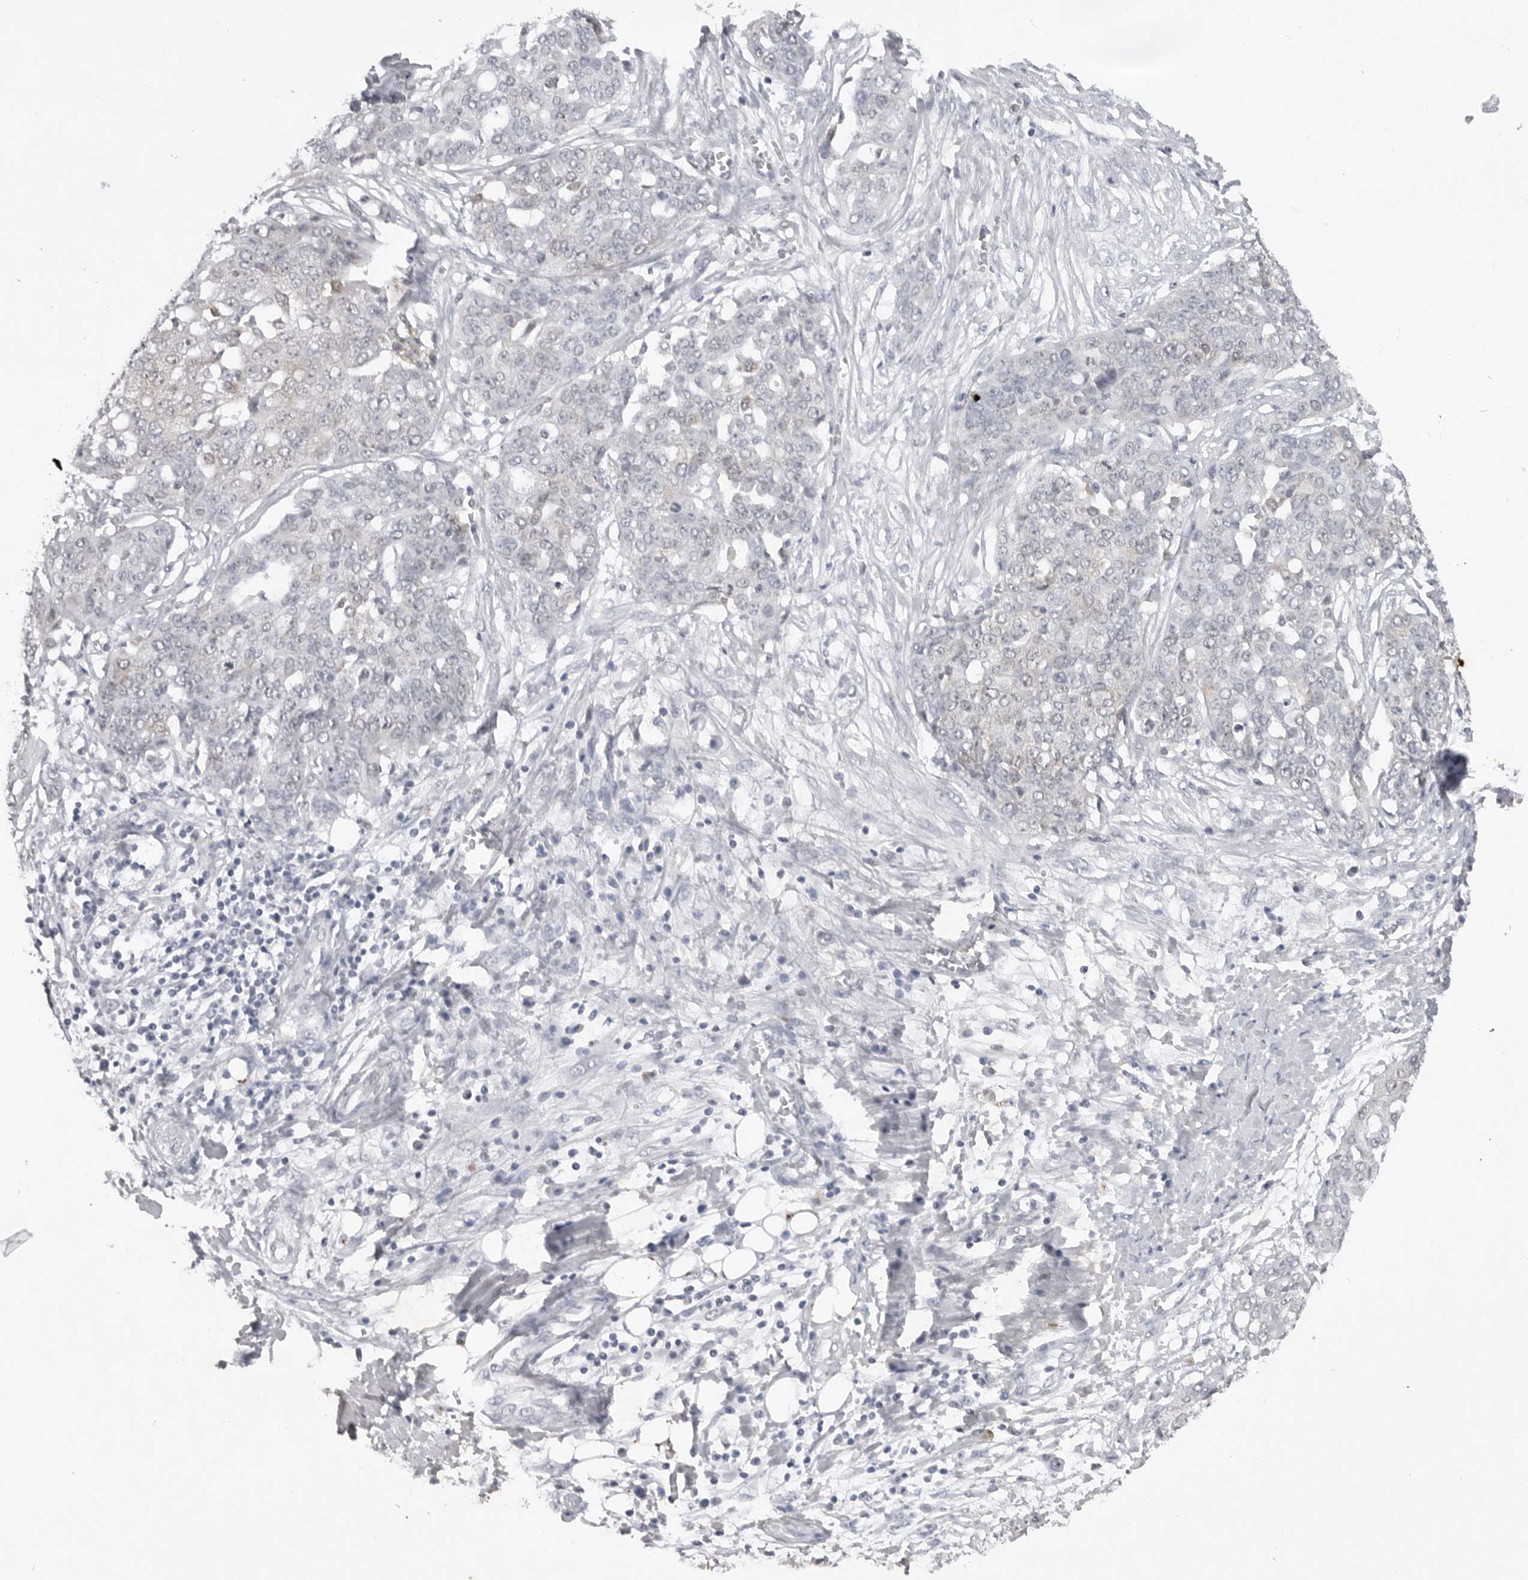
{"staining": {"intensity": "weak", "quantity": "<25%", "location": "cytoplasmic/membranous"}, "tissue": "ovarian cancer", "cell_type": "Tumor cells", "image_type": "cancer", "snomed": [{"axis": "morphology", "description": "Cystadenocarcinoma, serous, NOS"}, {"axis": "topography", "description": "Soft tissue"}, {"axis": "topography", "description": "Ovary"}], "caption": "Protein analysis of ovarian cancer (serous cystadenocarcinoma) reveals no significant staining in tumor cells.", "gene": "RRM1", "patient": {"sex": "female", "age": 57}}